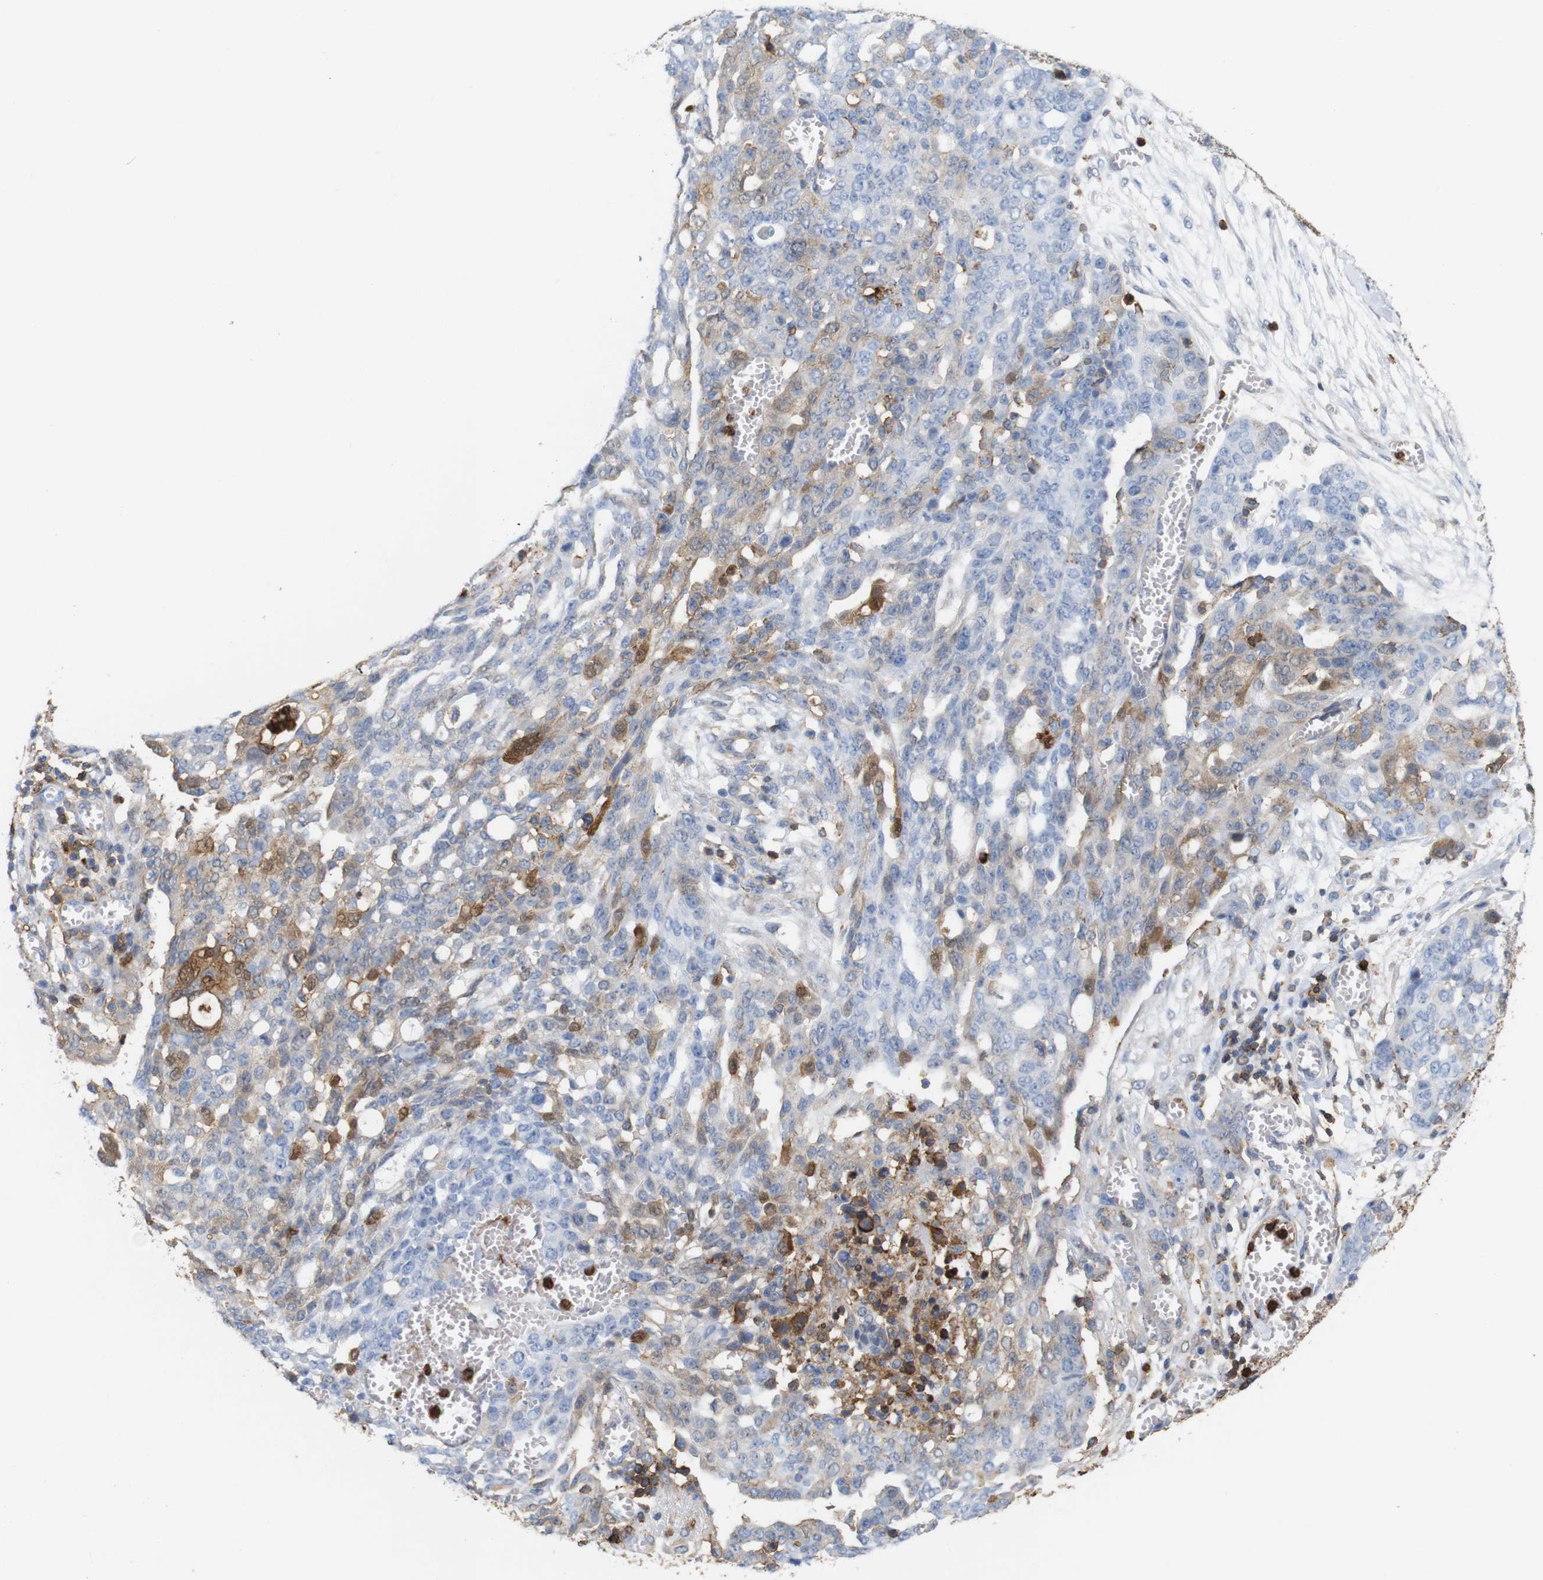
{"staining": {"intensity": "moderate", "quantity": "25%-75%", "location": "cytoplasmic/membranous"}, "tissue": "ovarian cancer", "cell_type": "Tumor cells", "image_type": "cancer", "snomed": [{"axis": "morphology", "description": "Cystadenocarcinoma, serous, NOS"}, {"axis": "topography", "description": "Soft tissue"}, {"axis": "topography", "description": "Ovary"}], "caption": "Immunohistochemistry (IHC) photomicrograph of ovarian cancer (serous cystadenocarcinoma) stained for a protein (brown), which demonstrates medium levels of moderate cytoplasmic/membranous staining in approximately 25%-75% of tumor cells.", "gene": "ANXA1", "patient": {"sex": "female", "age": 57}}